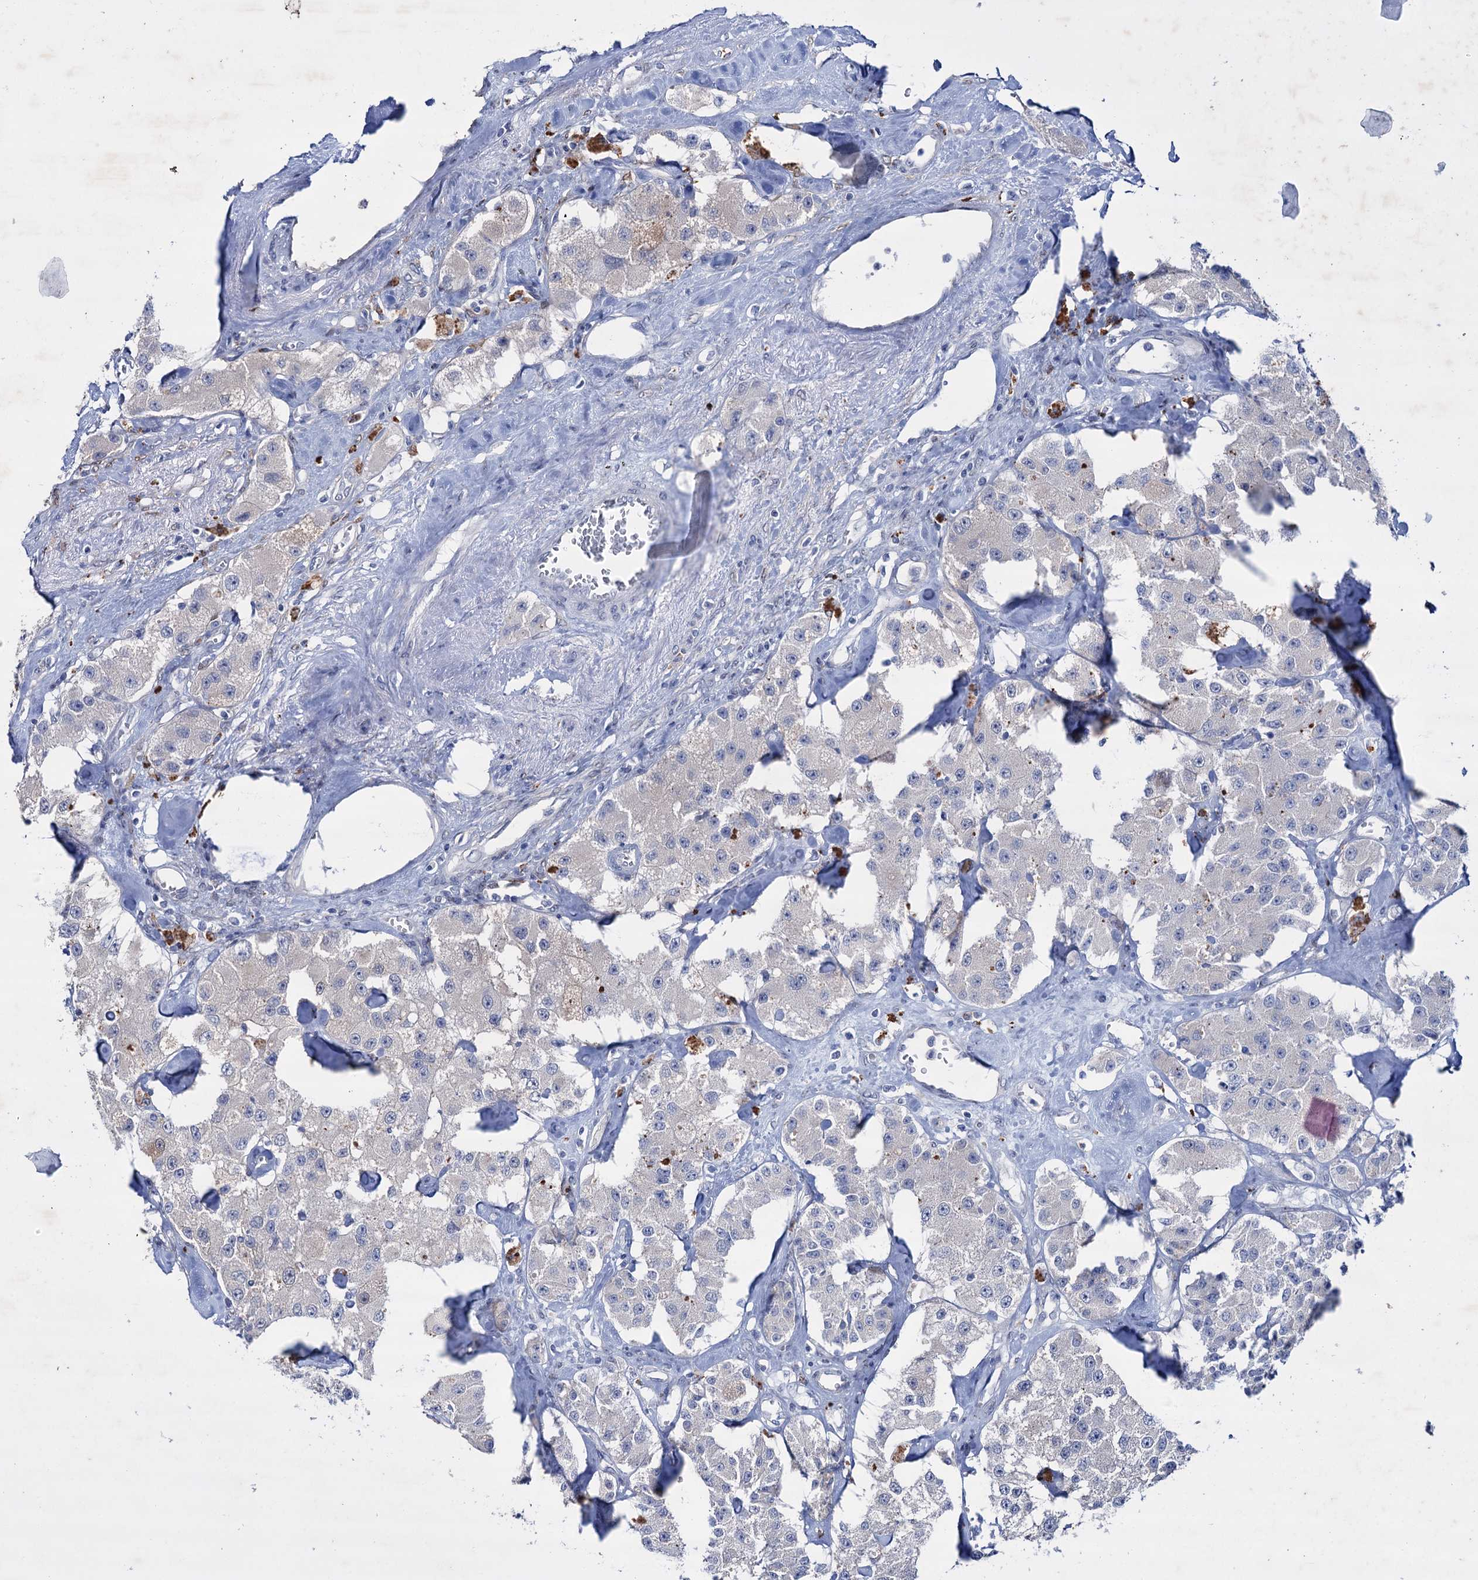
{"staining": {"intensity": "negative", "quantity": "none", "location": "none"}, "tissue": "carcinoid", "cell_type": "Tumor cells", "image_type": "cancer", "snomed": [{"axis": "morphology", "description": "Carcinoid, malignant, NOS"}, {"axis": "topography", "description": "Pancreas"}], "caption": "Tumor cells are negative for protein expression in human malignant carcinoid.", "gene": "LYZL4", "patient": {"sex": "male", "age": 41}}